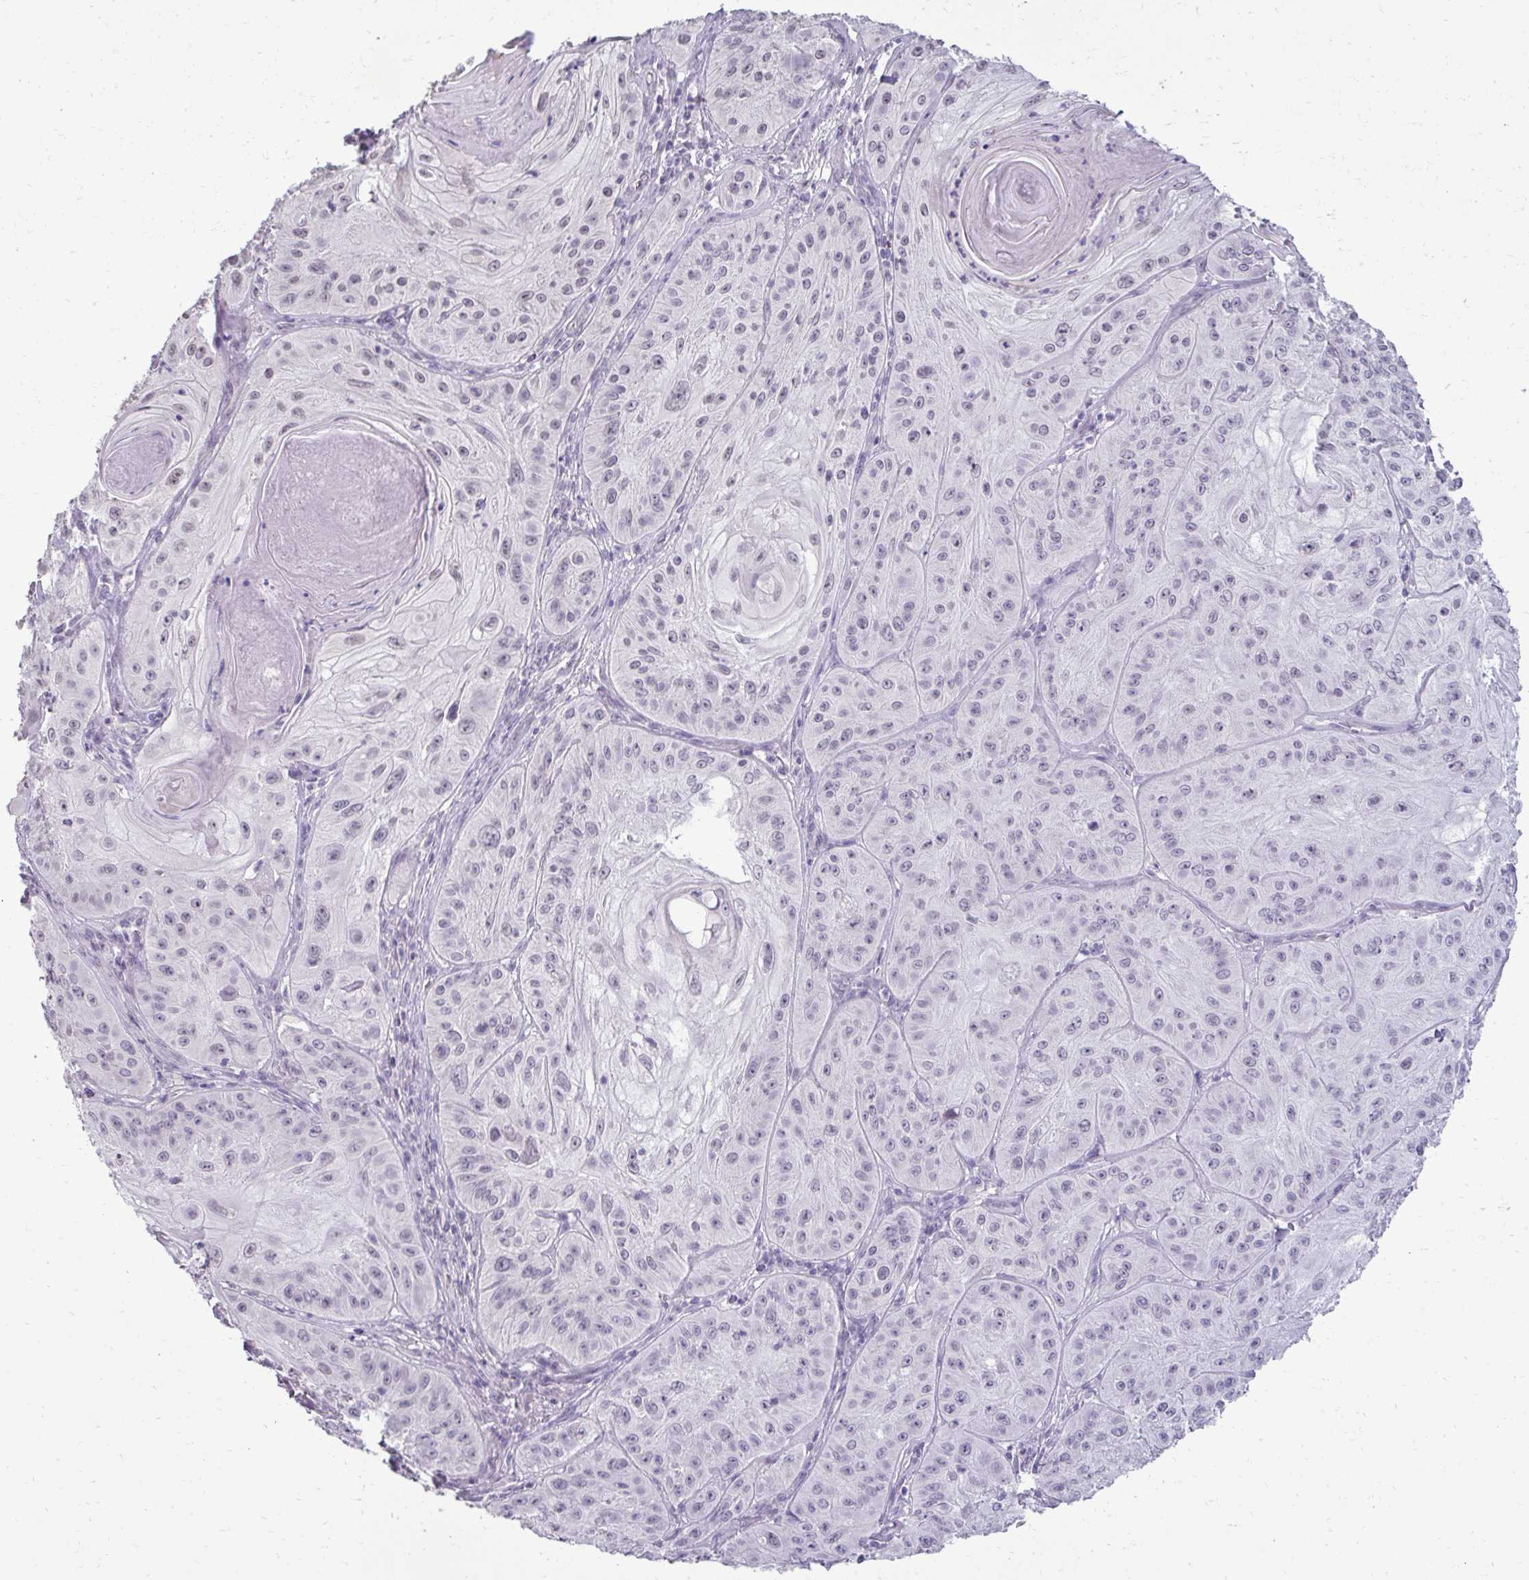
{"staining": {"intensity": "weak", "quantity": "25%-75%", "location": "nuclear"}, "tissue": "skin cancer", "cell_type": "Tumor cells", "image_type": "cancer", "snomed": [{"axis": "morphology", "description": "Squamous cell carcinoma, NOS"}, {"axis": "topography", "description": "Skin"}], "caption": "A brown stain labels weak nuclear staining of a protein in human skin cancer (squamous cell carcinoma) tumor cells. (Brightfield microscopy of DAB IHC at high magnification).", "gene": "SLC30A3", "patient": {"sex": "male", "age": 85}}